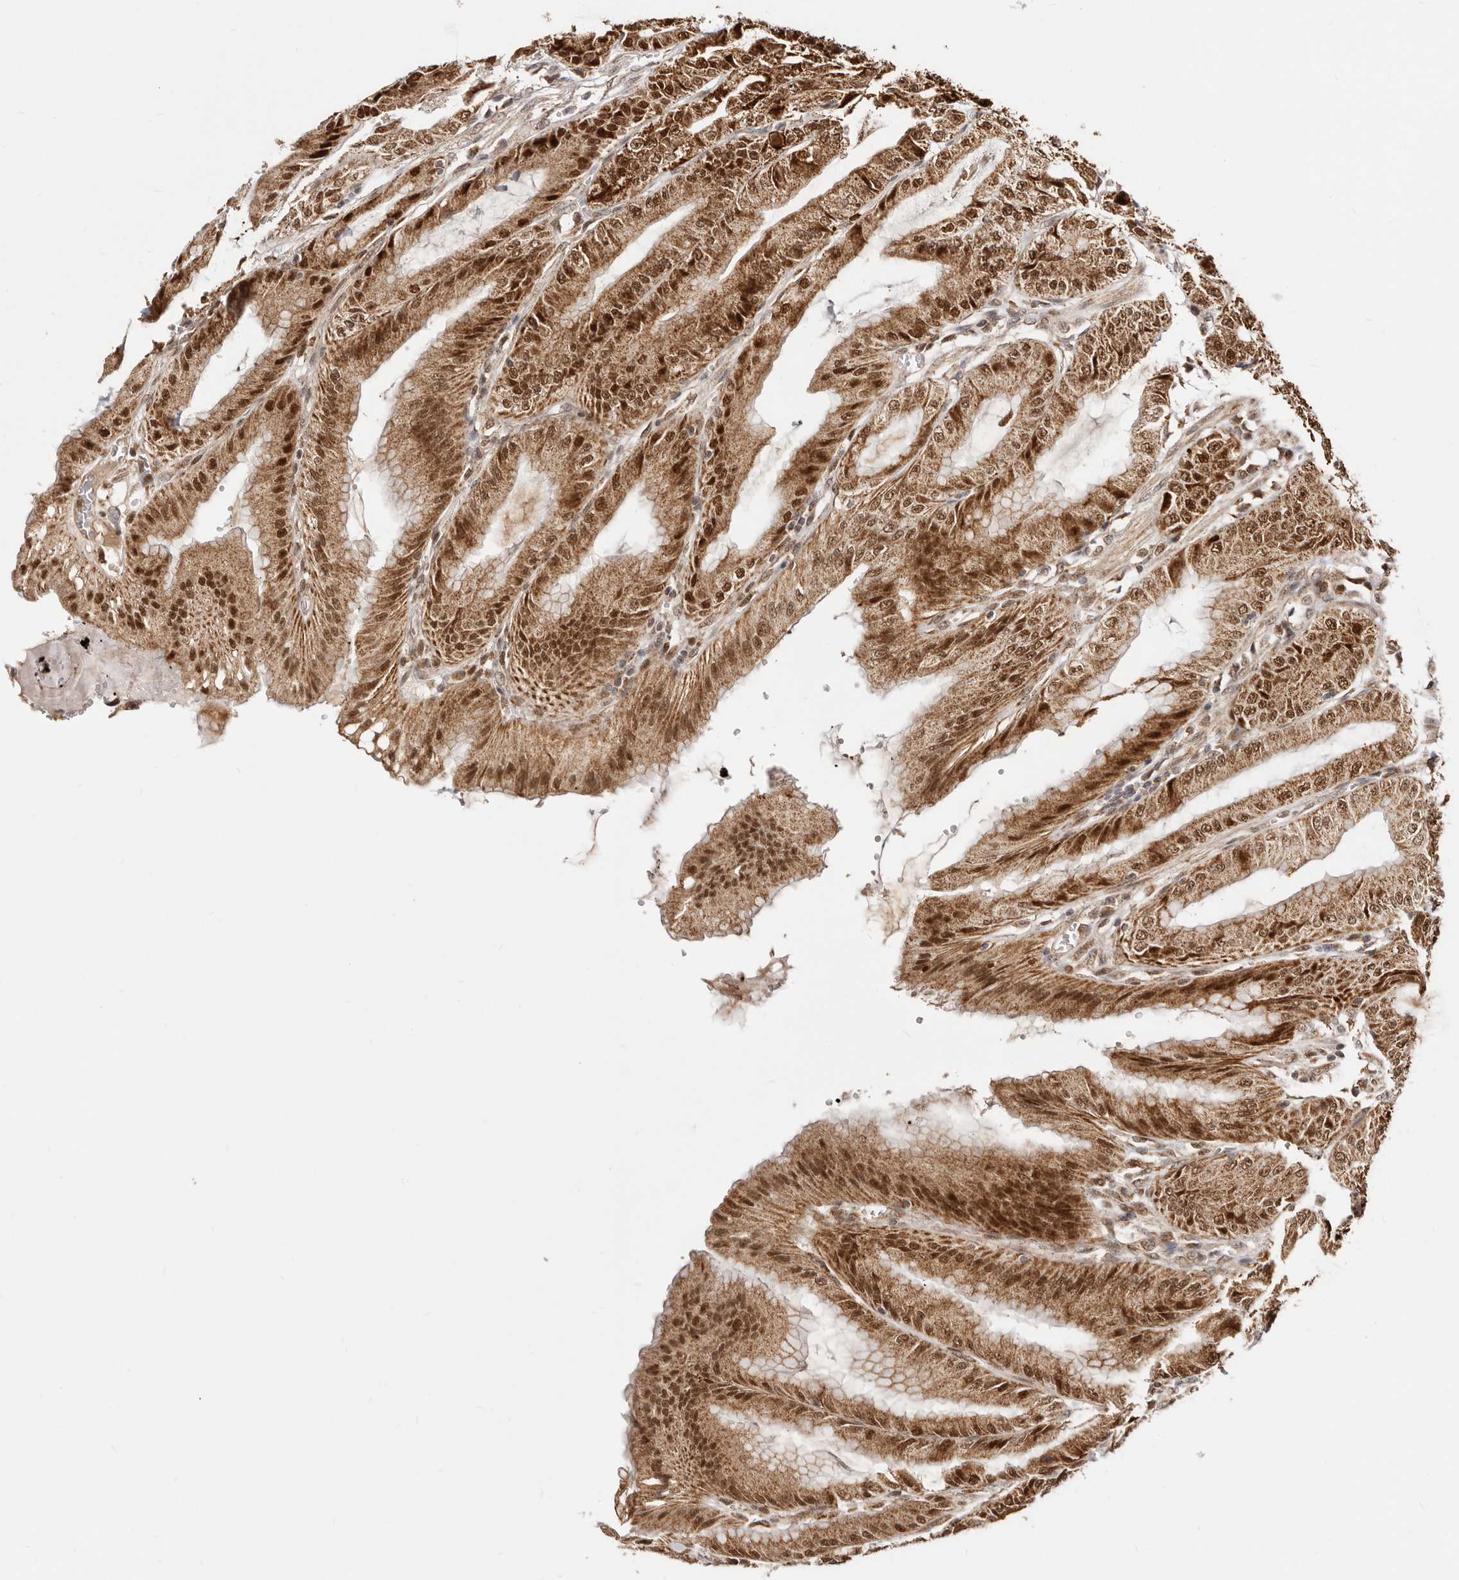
{"staining": {"intensity": "strong", "quantity": ">75%", "location": "cytoplasmic/membranous,nuclear"}, "tissue": "stomach", "cell_type": "Glandular cells", "image_type": "normal", "snomed": [{"axis": "morphology", "description": "Normal tissue, NOS"}, {"axis": "topography", "description": "Stomach, lower"}], "caption": "A high-resolution image shows IHC staining of unremarkable stomach, which exhibits strong cytoplasmic/membranous,nuclear staining in about >75% of glandular cells.", "gene": "SEC14L1", "patient": {"sex": "male", "age": 71}}